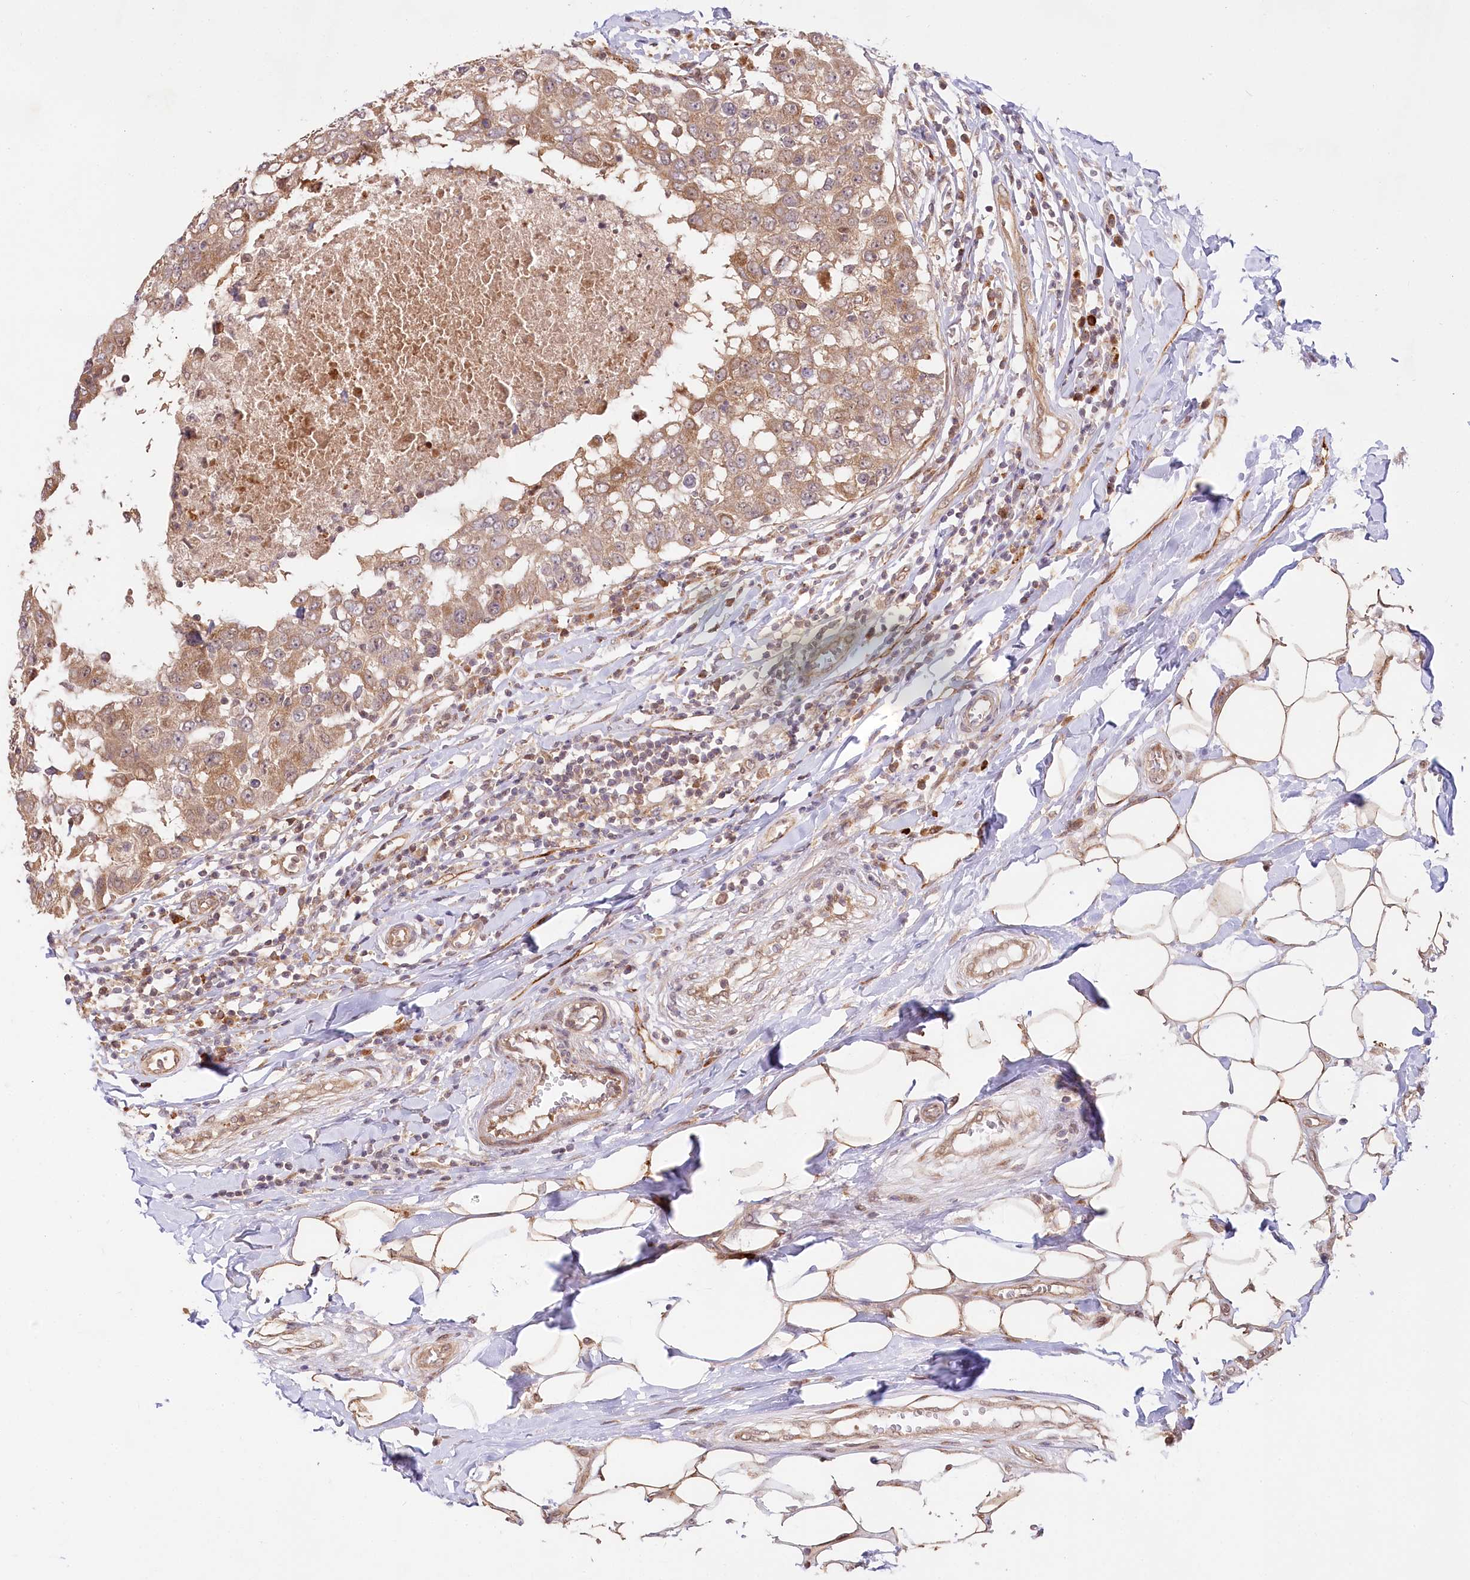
{"staining": {"intensity": "moderate", "quantity": ">75%", "location": "cytoplasmic/membranous,nuclear"}, "tissue": "breast cancer", "cell_type": "Tumor cells", "image_type": "cancer", "snomed": [{"axis": "morphology", "description": "Duct carcinoma"}, {"axis": "topography", "description": "Breast"}], "caption": "Immunohistochemistry (DAB) staining of human breast invasive ductal carcinoma shows moderate cytoplasmic/membranous and nuclear protein positivity in about >75% of tumor cells.", "gene": "CEP70", "patient": {"sex": "female", "age": 27}}